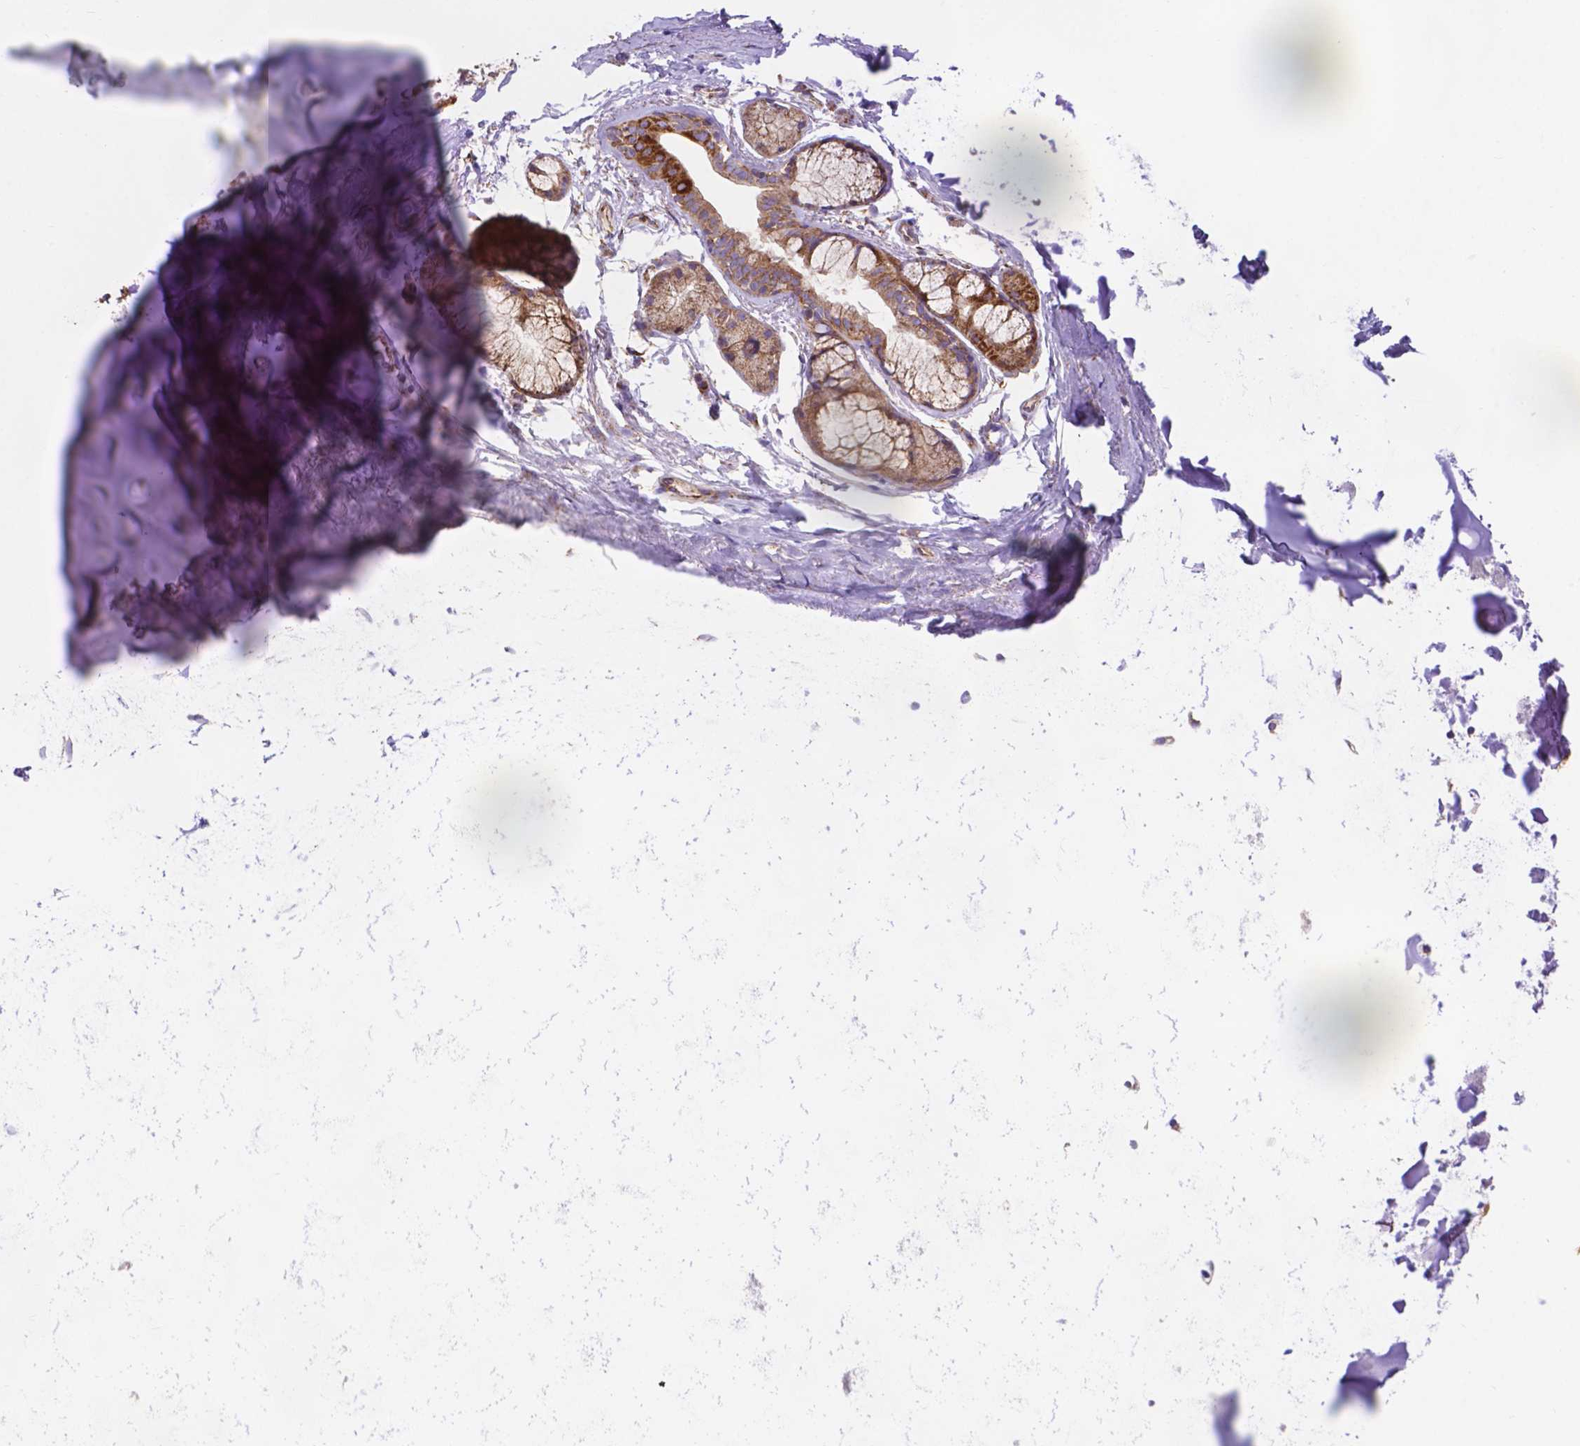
{"staining": {"intensity": "negative", "quantity": "none", "location": "none"}, "tissue": "adipose tissue", "cell_type": "Adipocytes", "image_type": "normal", "snomed": [{"axis": "morphology", "description": "Normal tissue, NOS"}, {"axis": "topography", "description": "Cartilage tissue"}, {"axis": "topography", "description": "Bronchus"}], "caption": "IHC histopathology image of normal adipose tissue: human adipose tissue stained with DAB demonstrates no significant protein positivity in adipocytes. Nuclei are stained in blue.", "gene": "AK3", "patient": {"sex": "female", "age": 79}}